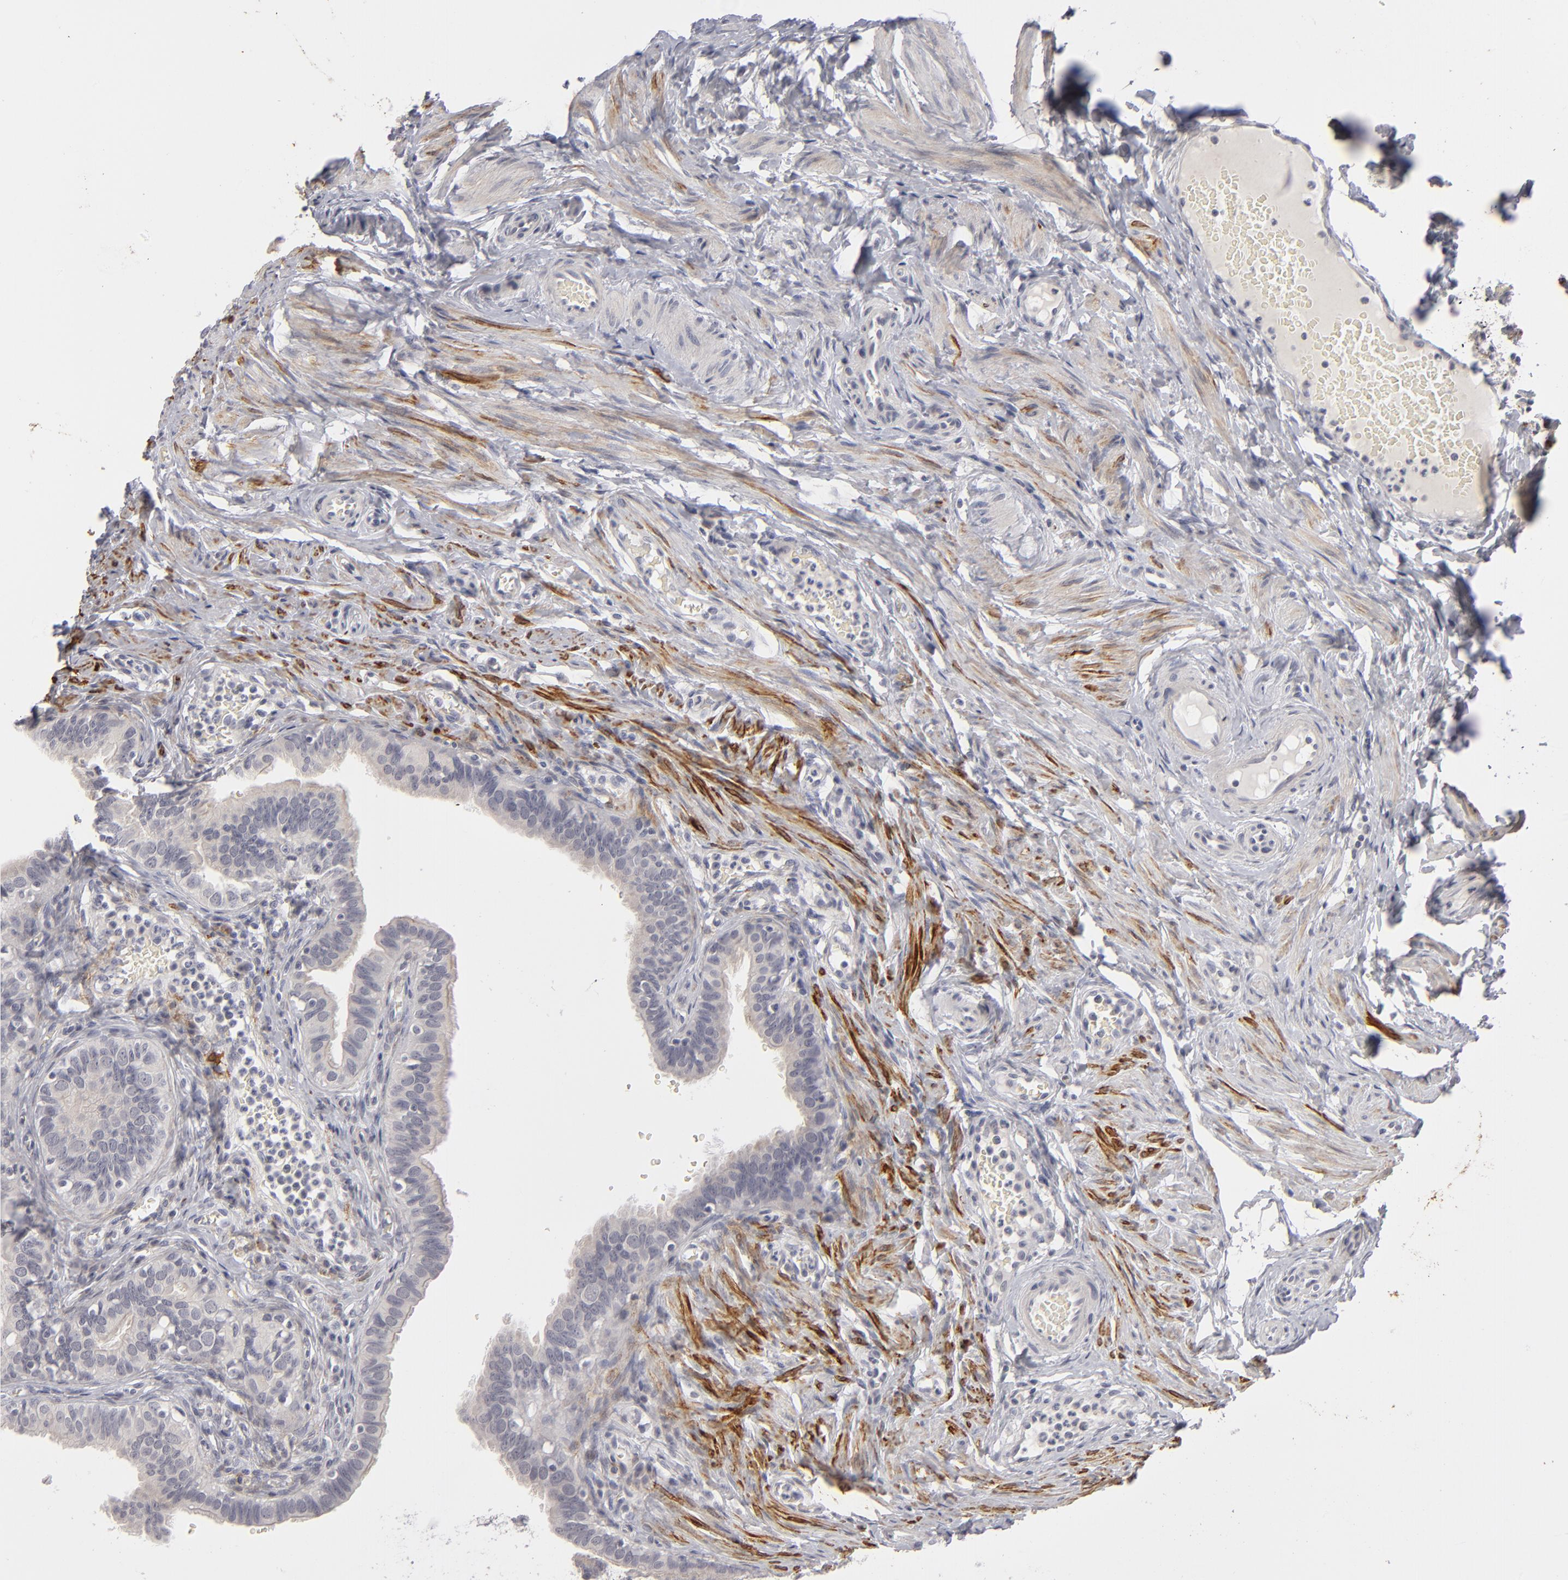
{"staining": {"intensity": "negative", "quantity": "none", "location": "none"}, "tissue": "fallopian tube", "cell_type": "Glandular cells", "image_type": "normal", "snomed": [{"axis": "morphology", "description": "Normal tissue, NOS"}, {"axis": "topography", "description": "Fallopian tube"}, {"axis": "topography", "description": "Ovary"}], "caption": "This is an immunohistochemistry (IHC) photomicrograph of unremarkable human fallopian tube. There is no staining in glandular cells.", "gene": "KIAA1210", "patient": {"sex": "female", "age": 51}}